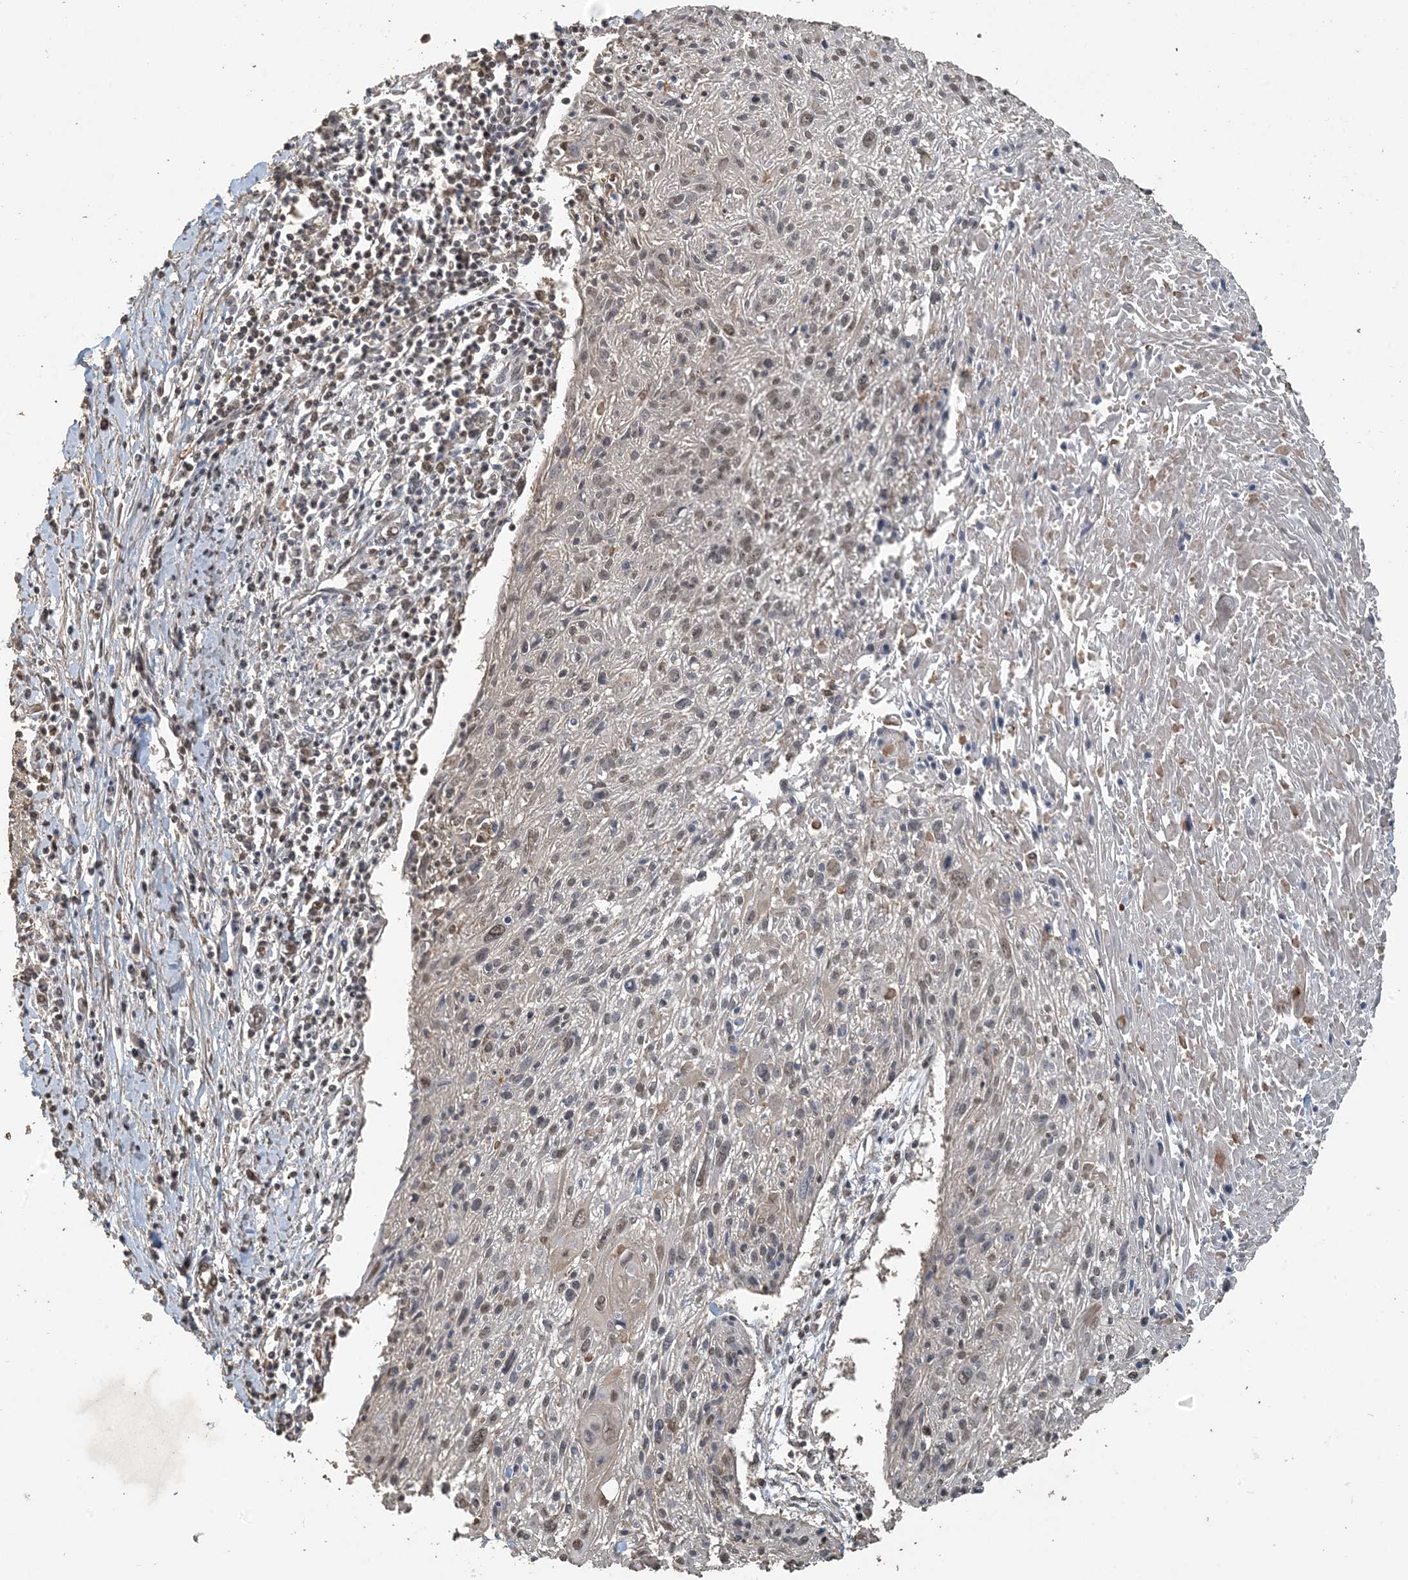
{"staining": {"intensity": "weak", "quantity": "25%-75%", "location": "nuclear"}, "tissue": "cervical cancer", "cell_type": "Tumor cells", "image_type": "cancer", "snomed": [{"axis": "morphology", "description": "Squamous cell carcinoma, NOS"}, {"axis": "topography", "description": "Cervix"}], "caption": "High-magnification brightfield microscopy of squamous cell carcinoma (cervical) stained with DAB (3,3'-diaminobenzidine) (brown) and counterstained with hematoxylin (blue). tumor cells exhibit weak nuclear expression is appreciated in approximately25%-75% of cells.", "gene": "ZC3H12A", "patient": {"sex": "female", "age": 51}}